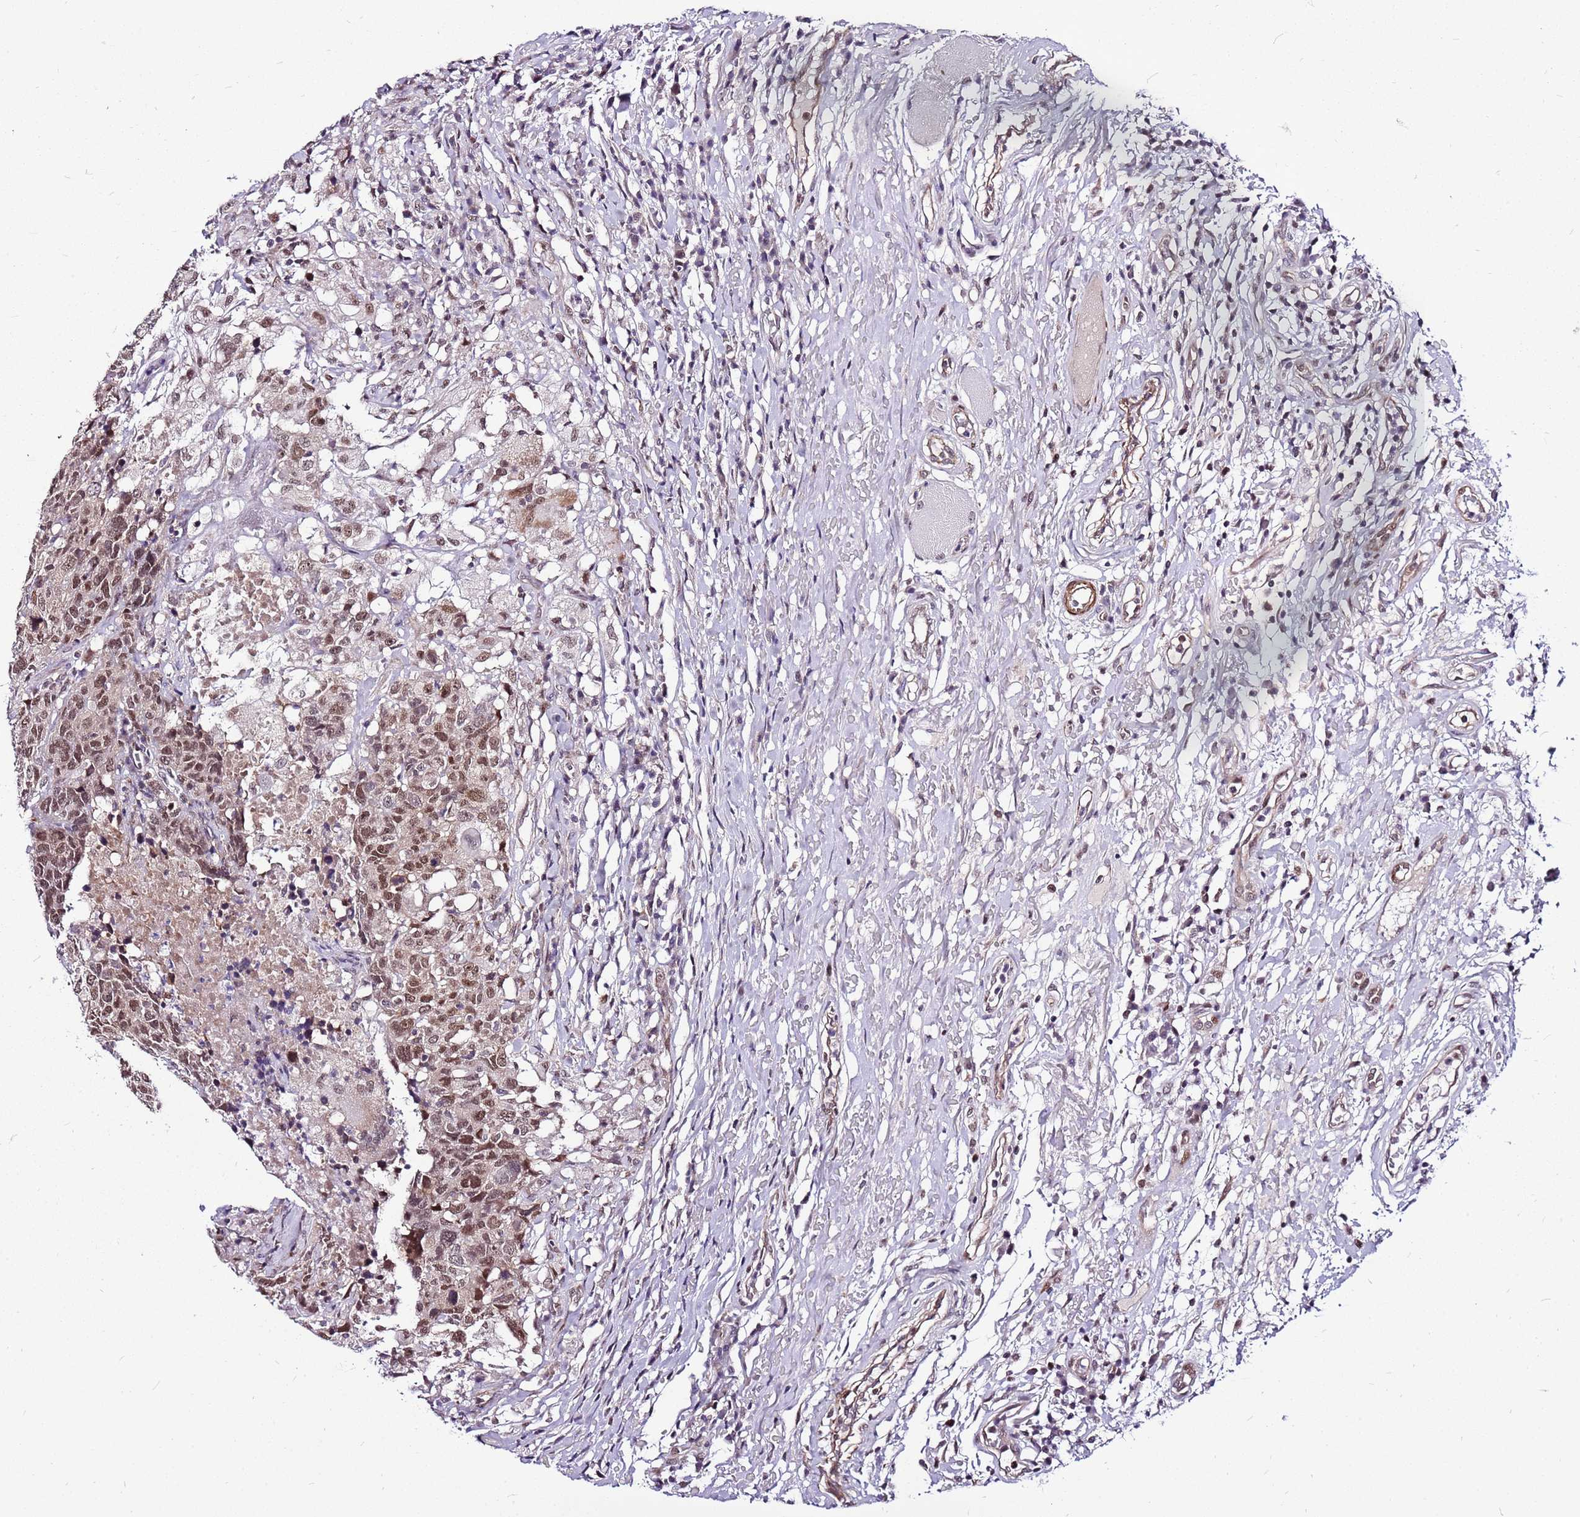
{"staining": {"intensity": "moderate", "quantity": ">75%", "location": "nuclear"}, "tissue": "head and neck cancer", "cell_type": "Tumor cells", "image_type": "cancer", "snomed": [{"axis": "morphology", "description": "Normal tissue, NOS"}, {"axis": "morphology", "description": "Squamous cell carcinoma, NOS"}, {"axis": "topography", "description": "Skeletal muscle"}, {"axis": "topography", "description": "Vascular tissue"}, {"axis": "topography", "description": "Peripheral nerve tissue"}, {"axis": "topography", "description": "Head-Neck"}], "caption": "Moderate nuclear protein positivity is appreciated in about >75% of tumor cells in head and neck squamous cell carcinoma.", "gene": "POLE3", "patient": {"sex": "male", "age": 66}}